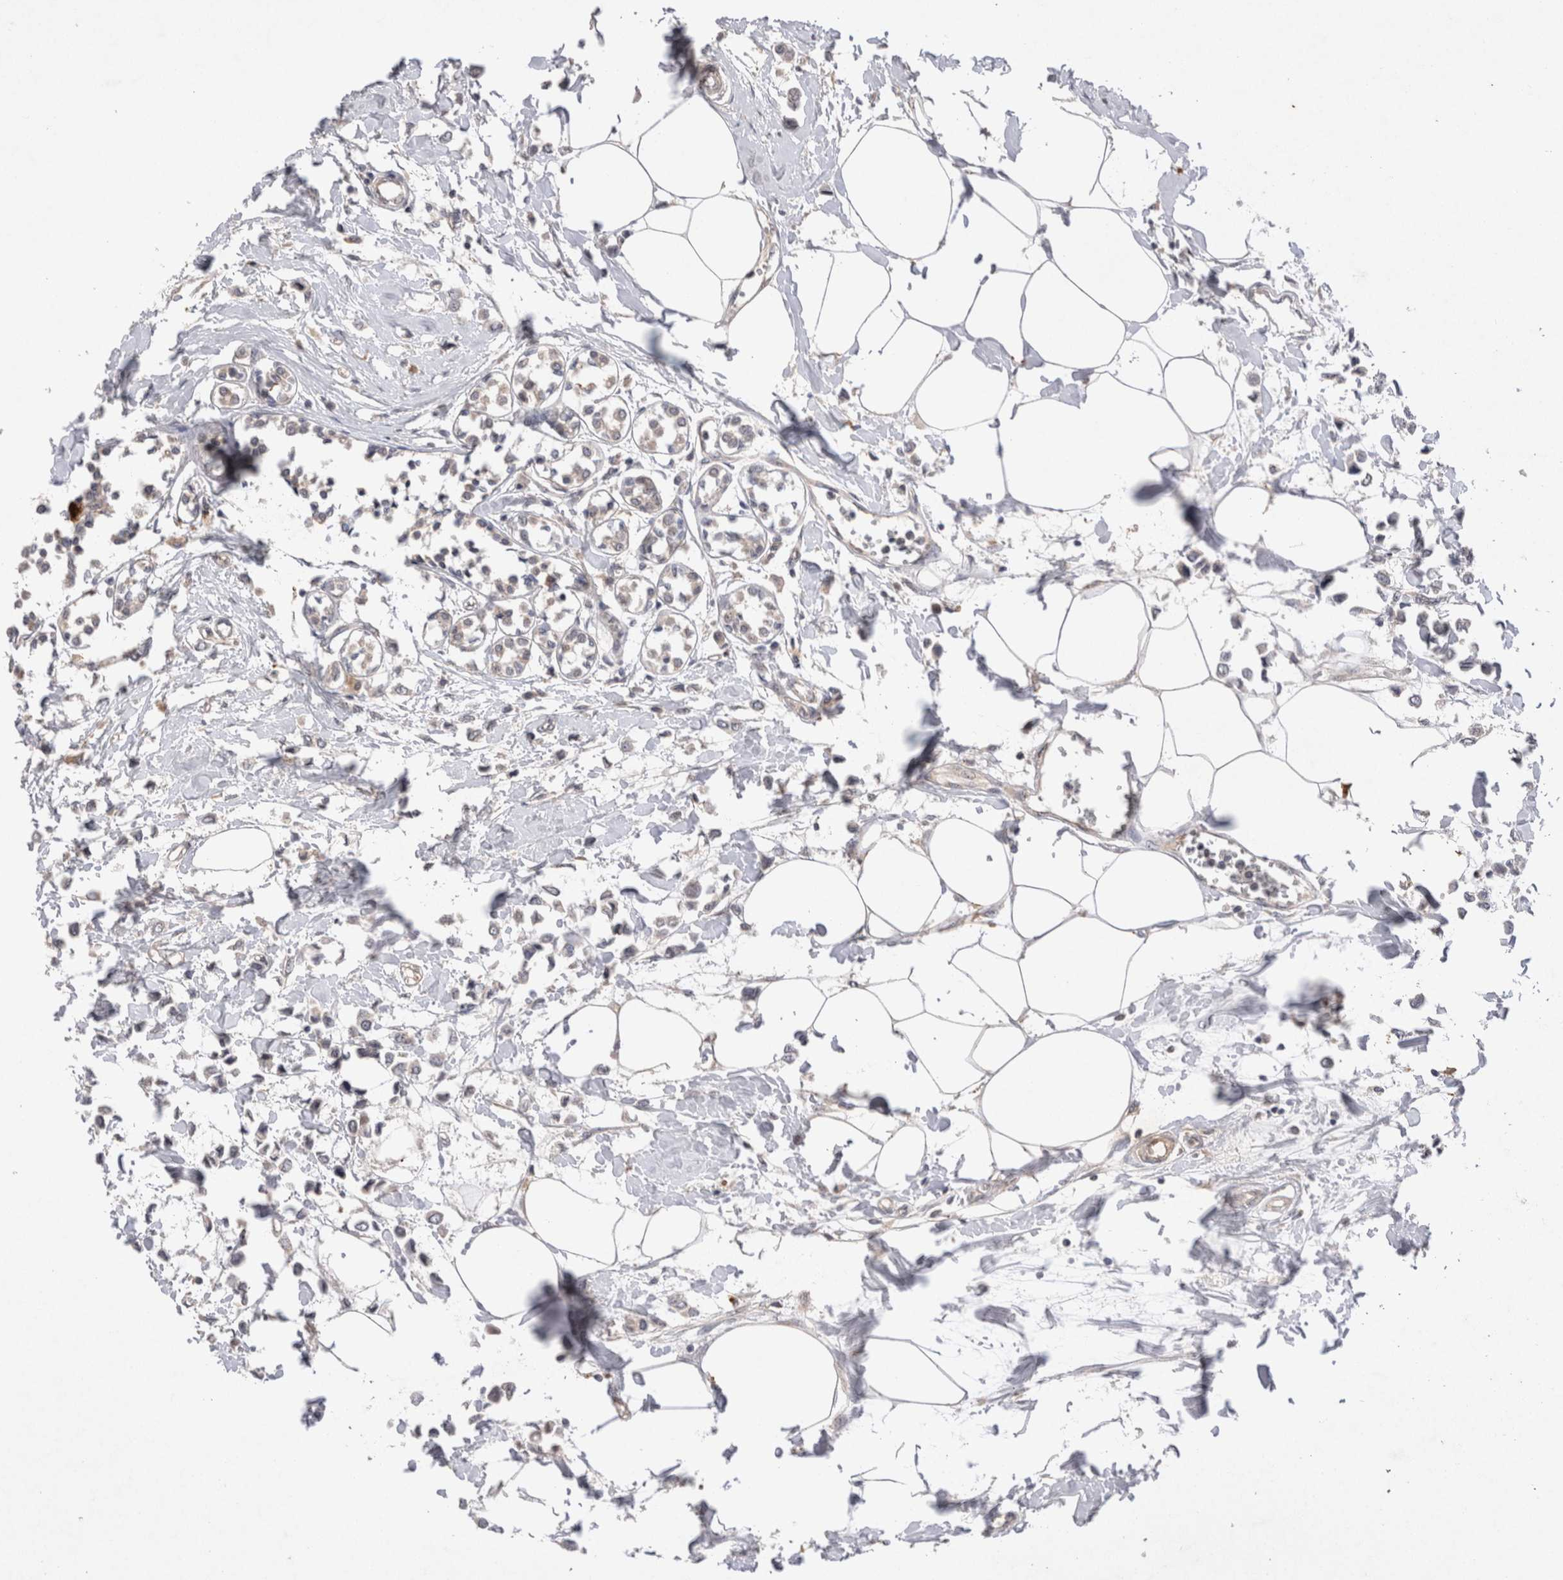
{"staining": {"intensity": "negative", "quantity": "none", "location": "none"}, "tissue": "breast cancer", "cell_type": "Tumor cells", "image_type": "cancer", "snomed": [{"axis": "morphology", "description": "Lobular carcinoma"}, {"axis": "topography", "description": "Breast"}], "caption": "High power microscopy histopathology image of an IHC photomicrograph of lobular carcinoma (breast), revealing no significant positivity in tumor cells.", "gene": "RASSF3", "patient": {"sex": "female", "age": 51}}